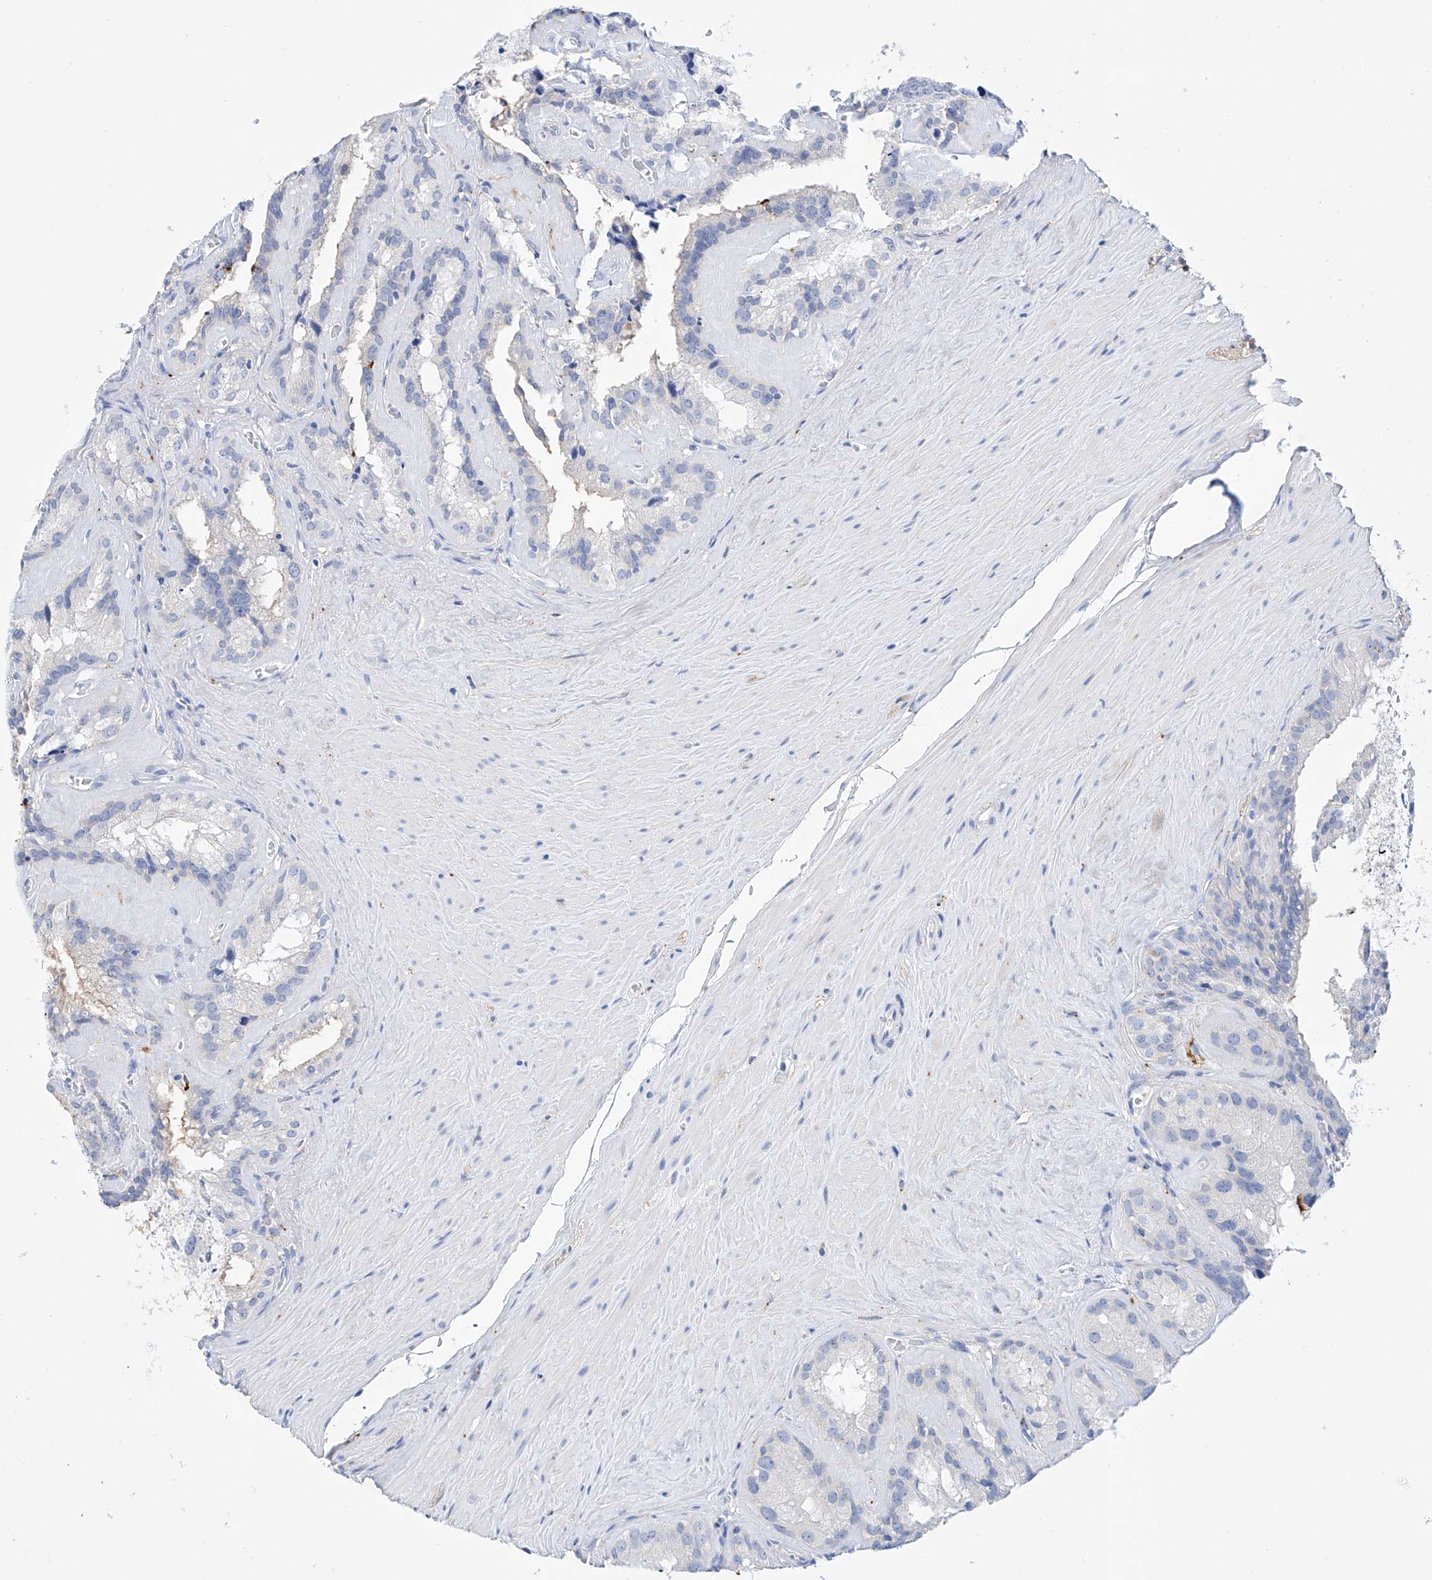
{"staining": {"intensity": "negative", "quantity": "none", "location": "none"}, "tissue": "seminal vesicle", "cell_type": "Glandular cells", "image_type": "normal", "snomed": [{"axis": "morphology", "description": "Normal tissue, NOS"}, {"axis": "topography", "description": "Prostate"}, {"axis": "topography", "description": "Seminal veicle"}], "caption": "Protein analysis of normal seminal vesicle demonstrates no significant expression in glandular cells.", "gene": "LURAP1", "patient": {"sex": "male", "age": 59}}